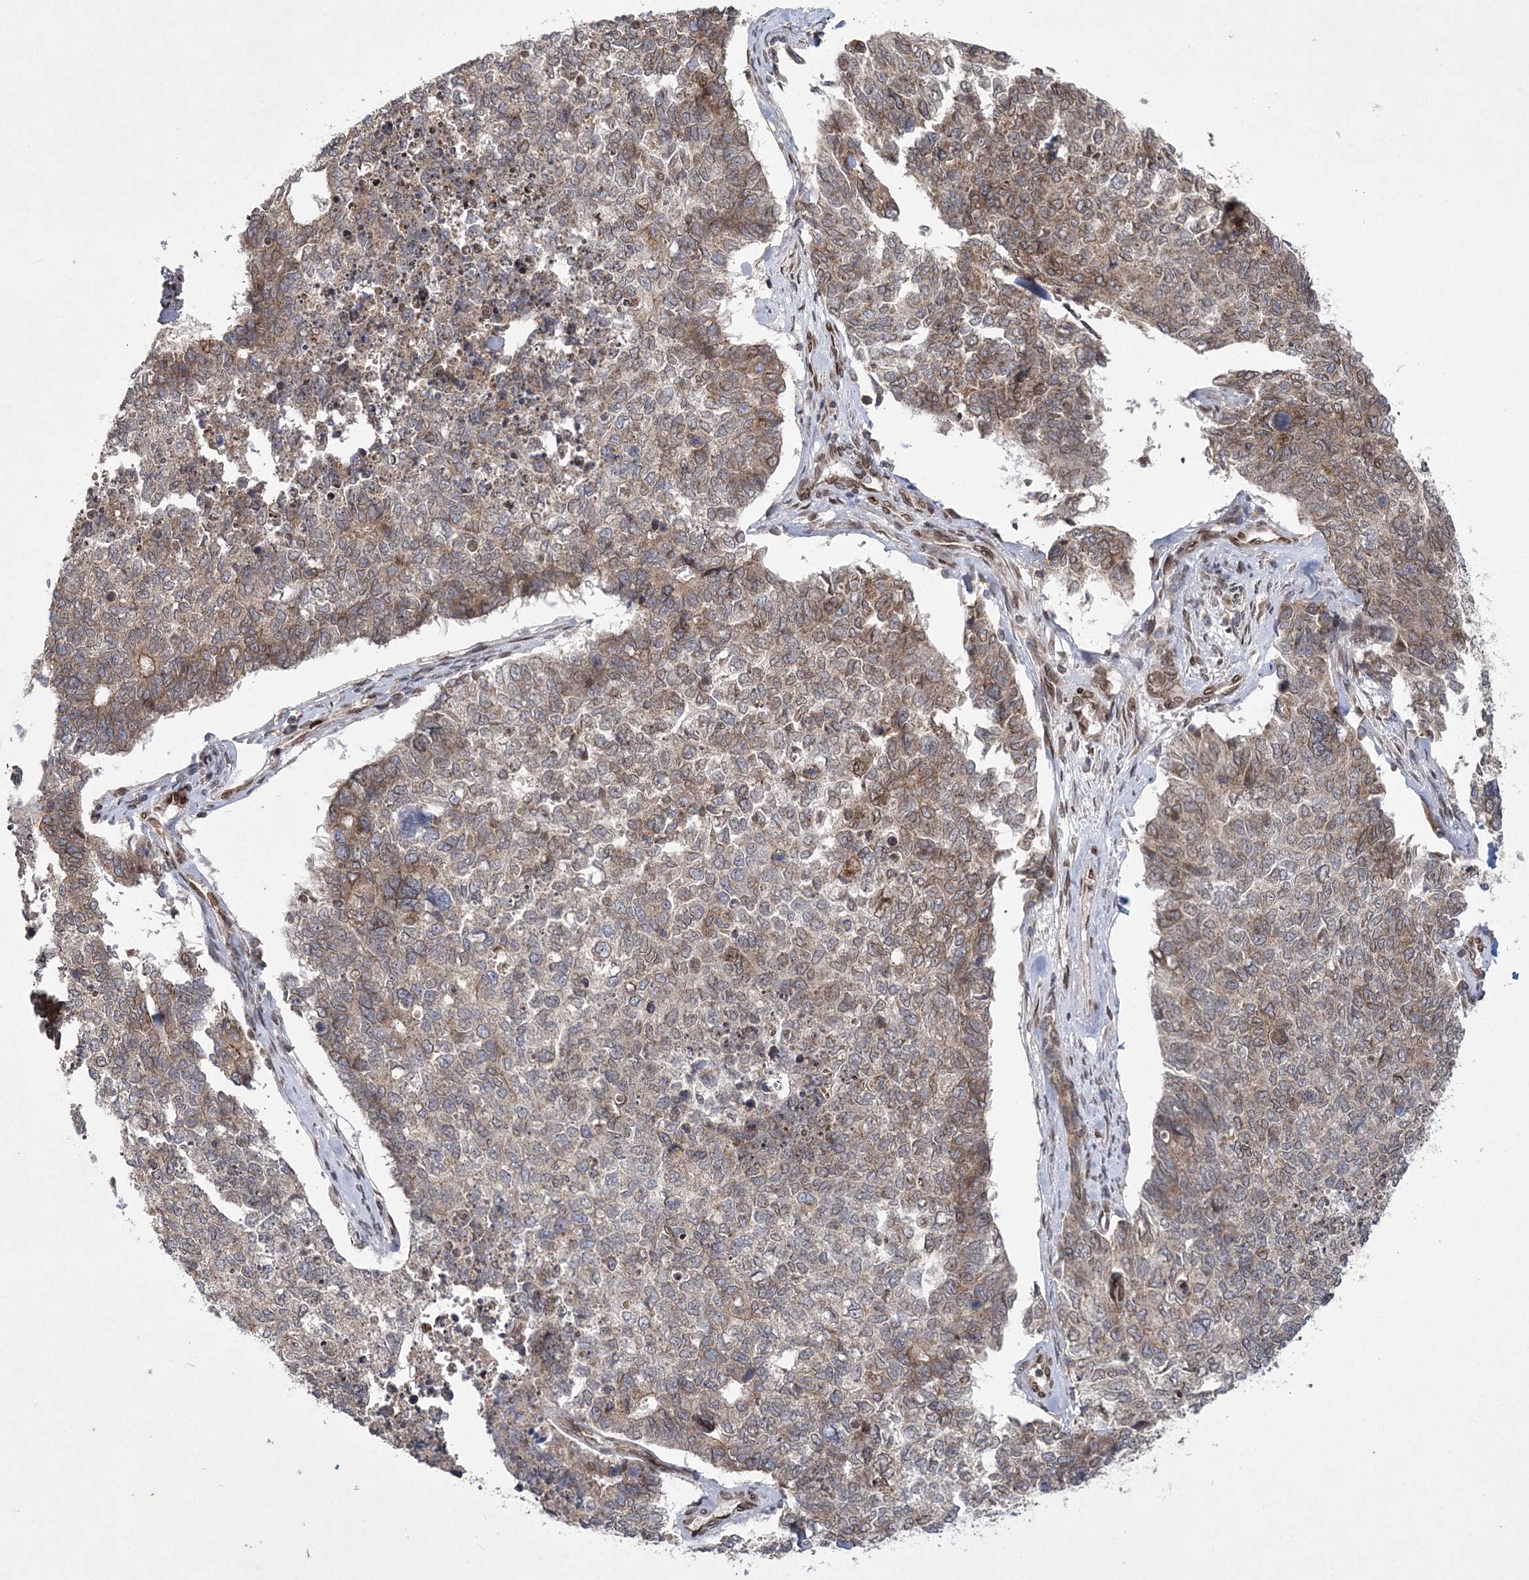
{"staining": {"intensity": "weak", "quantity": "25%-75%", "location": "cytoplasmic/membranous"}, "tissue": "cervical cancer", "cell_type": "Tumor cells", "image_type": "cancer", "snomed": [{"axis": "morphology", "description": "Squamous cell carcinoma, NOS"}, {"axis": "topography", "description": "Cervix"}], "caption": "Tumor cells reveal weak cytoplasmic/membranous staining in about 25%-75% of cells in cervical squamous cell carcinoma. The staining is performed using DAB brown chromogen to label protein expression. The nuclei are counter-stained blue using hematoxylin.", "gene": "DNAJC27", "patient": {"sex": "female", "age": 63}}